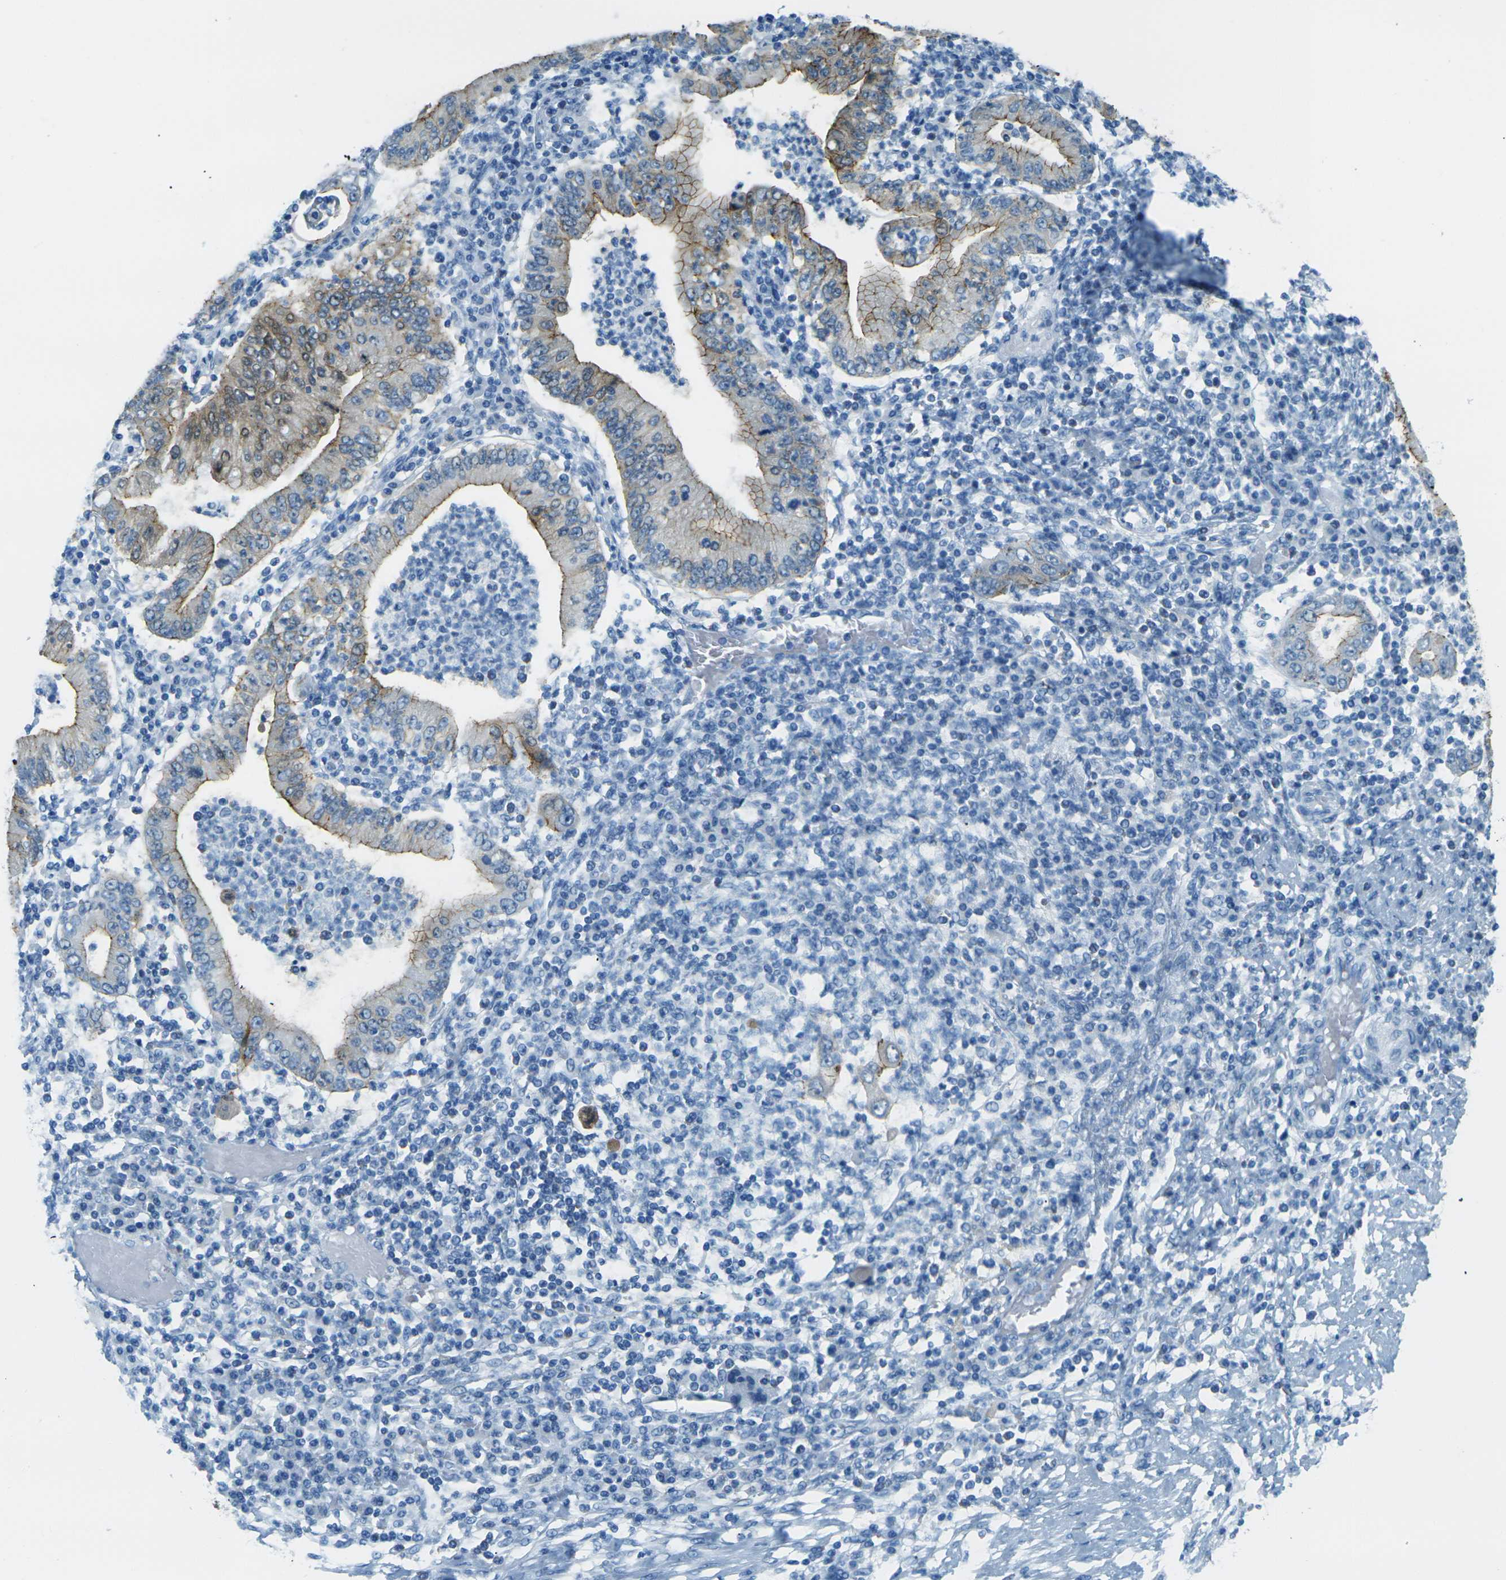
{"staining": {"intensity": "moderate", "quantity": "25%-75%", "location": "cytoplasmic/membranous"}, "tissue": "stomach cancer", "cell_type": "Tumor cells", "image_type": "cancer", "snomed": [{"axis": "morphology", "description": "Normal tissue, NOS"}, {"axis": "morphology", "description": "Adenocarcinoma, NOS"}, {"axis": "topography", "description": "Esophagus"}, {"axis": "topography", "description": "Stomach, upper"}, {"axis": "topography", "description": "Peripheral nerve tissue"}], "caption": "Tumor cells show moderate cytoplasmic/membranous staining in approximately 25%-75% of cells in stomach cancer. The protein is shown in brown color, while the nuclei are stained blue.", "gene": "OCLN", "patient": {"sex": "male", "age": 62}}